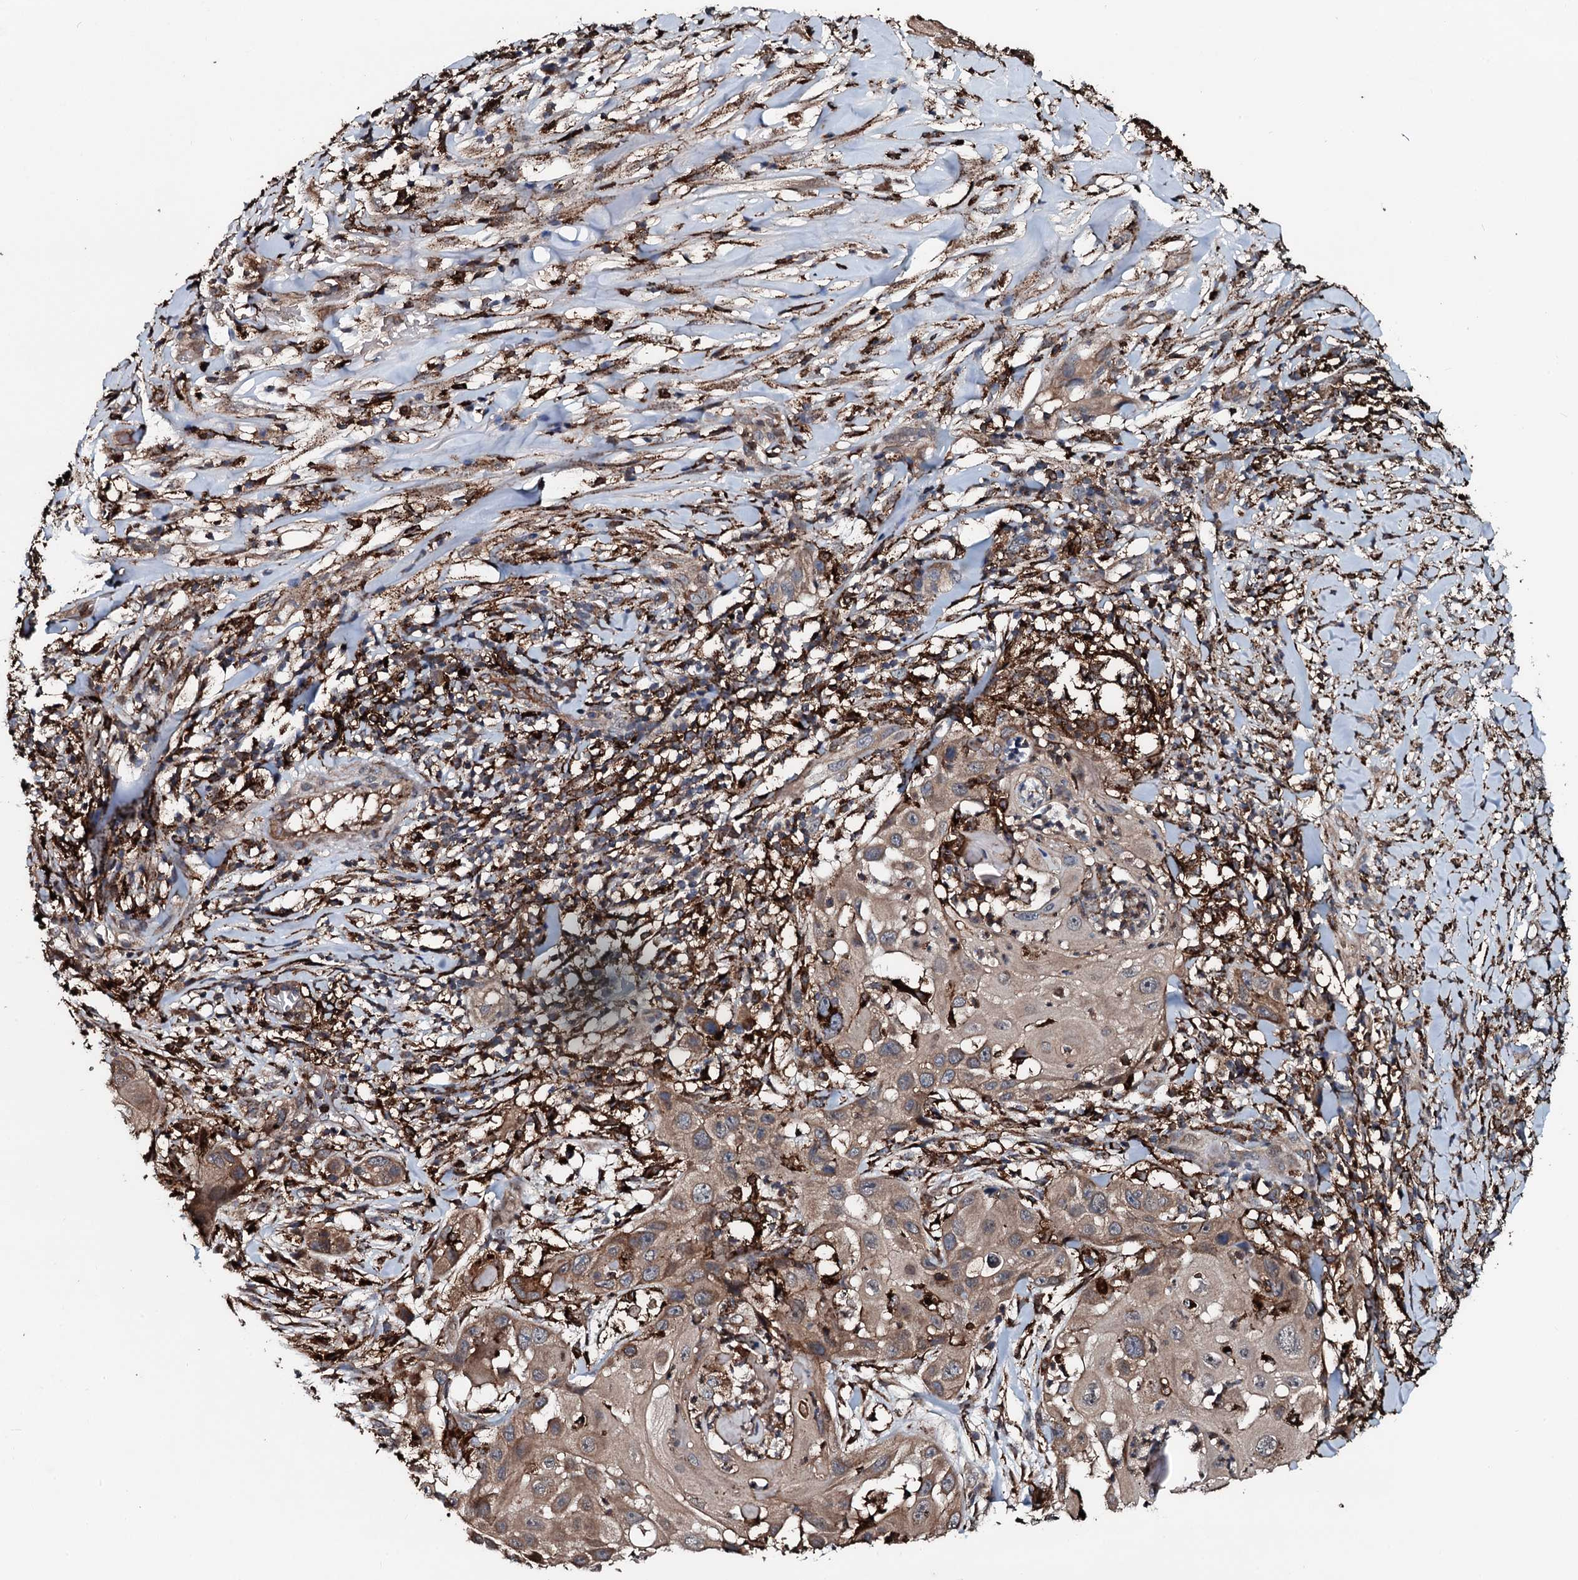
{"staining": {"intensity": "moderate", "quantity": "25%-75%", "location": "cytoplasmic/membranous"}, "tissue": "skin cancer", "cell_type": "Tumor cells", "image_type": "cancer", "snomed": [{"axis": "morphology", "description": "Squamous cell carcinoma, NOS"}, {"axis": "topography", "description": "Skin"}], "caption": "A photomicrograph of human skin squamous cell carcinoma stained for a protein reveals moderate cytoplasmic/membranous brown staining in tumor cells.", "gene": "TPGS2", "patient": {"sex": "female", "age": 44}}